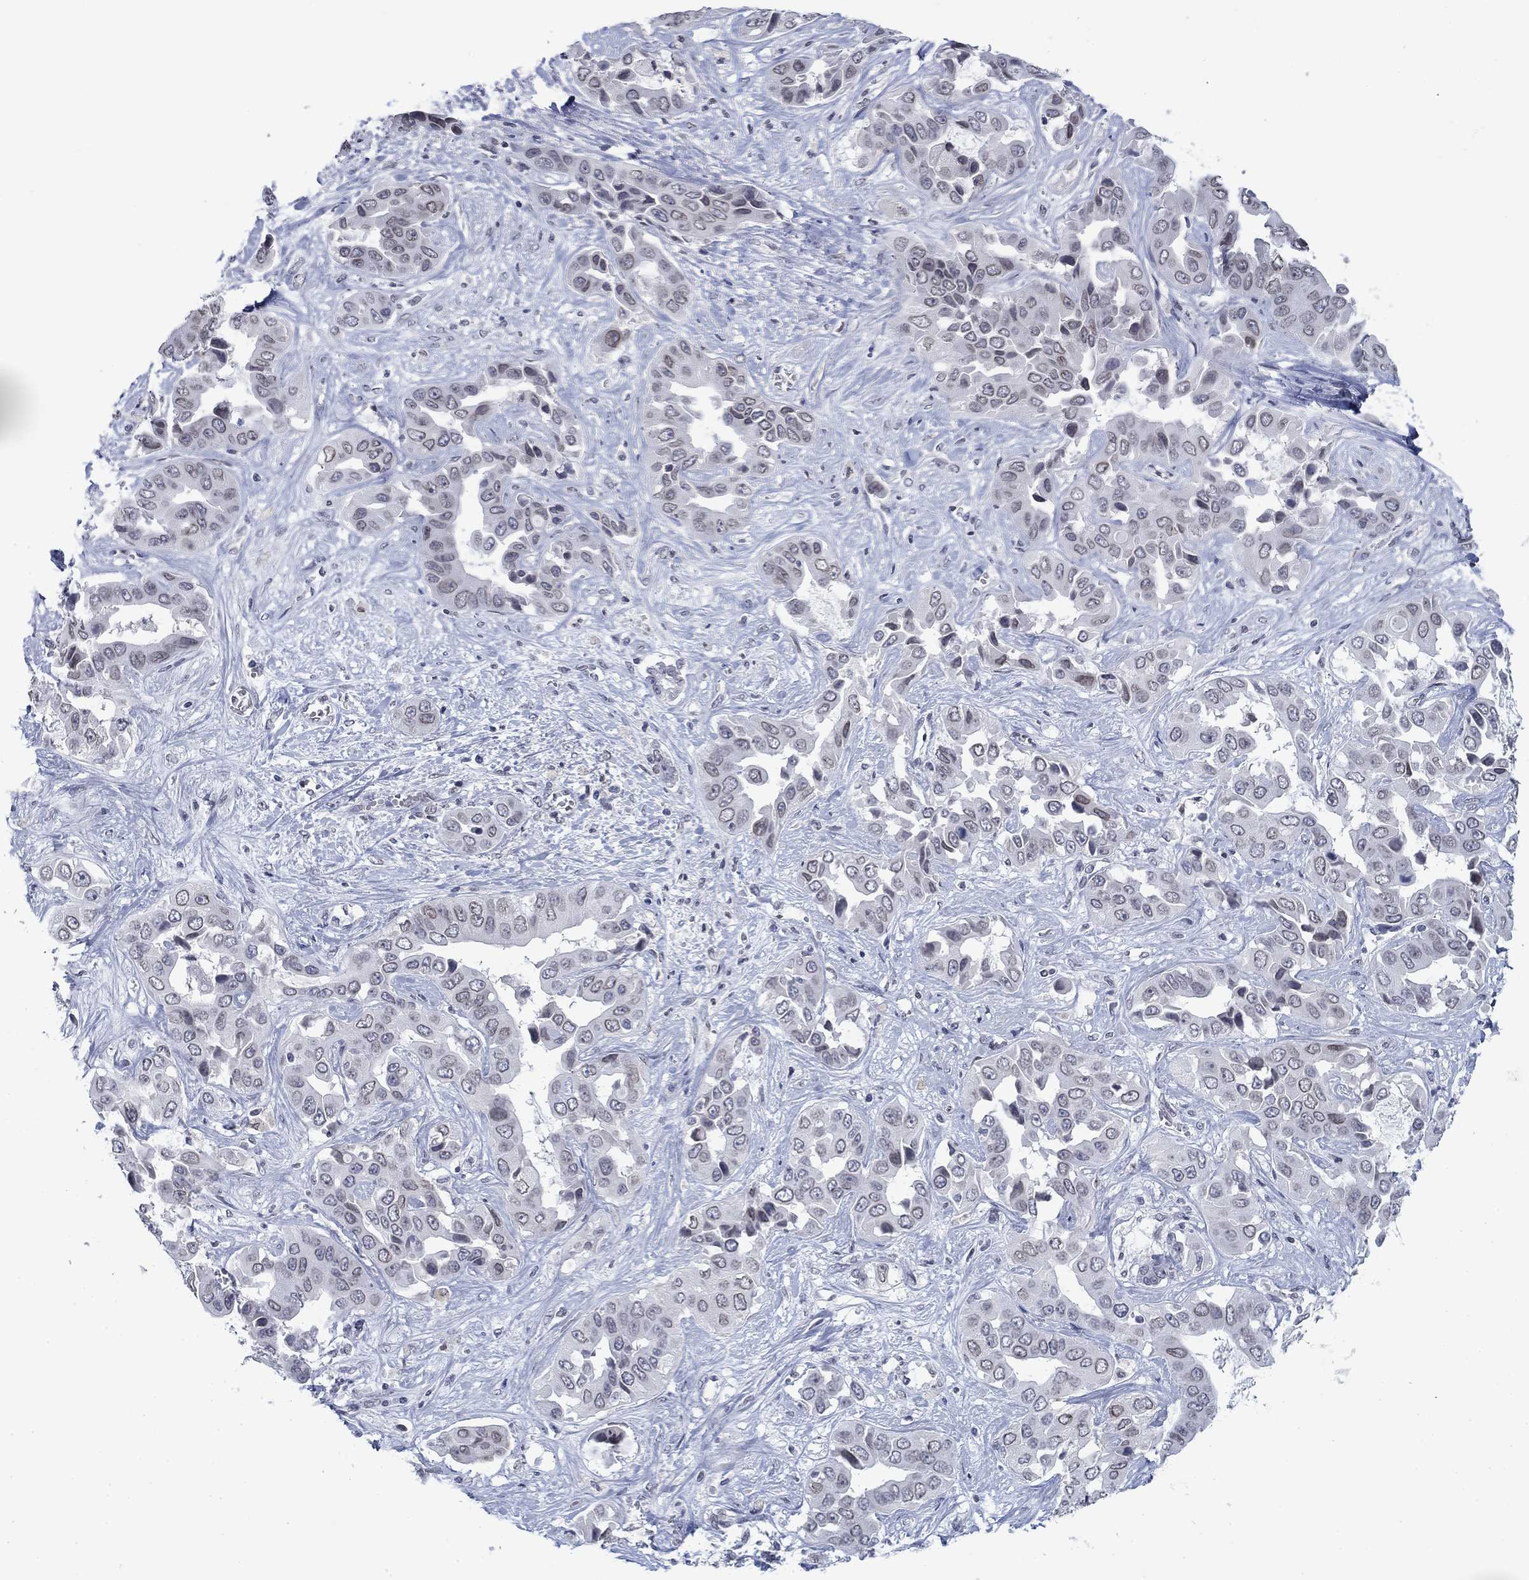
{"staining": {"intensity": "negative", "quantity": "none", "location": "none"}, "tissue": "liver cancer", "cell_type": "Tumor cells", "image_type": "cancer", "snomed": [{"axis": "morphology", "description": "Cholangiocarcinoma"}, {"axis": "topography", "description": "Liver"}], "caption": "This is an immunohistochemistry (IHC) image of liver cancer. There is no positivity in tumor cells.", "gene": "TOR1AIP1", "patient": {"sex": "female", "age": 52}}